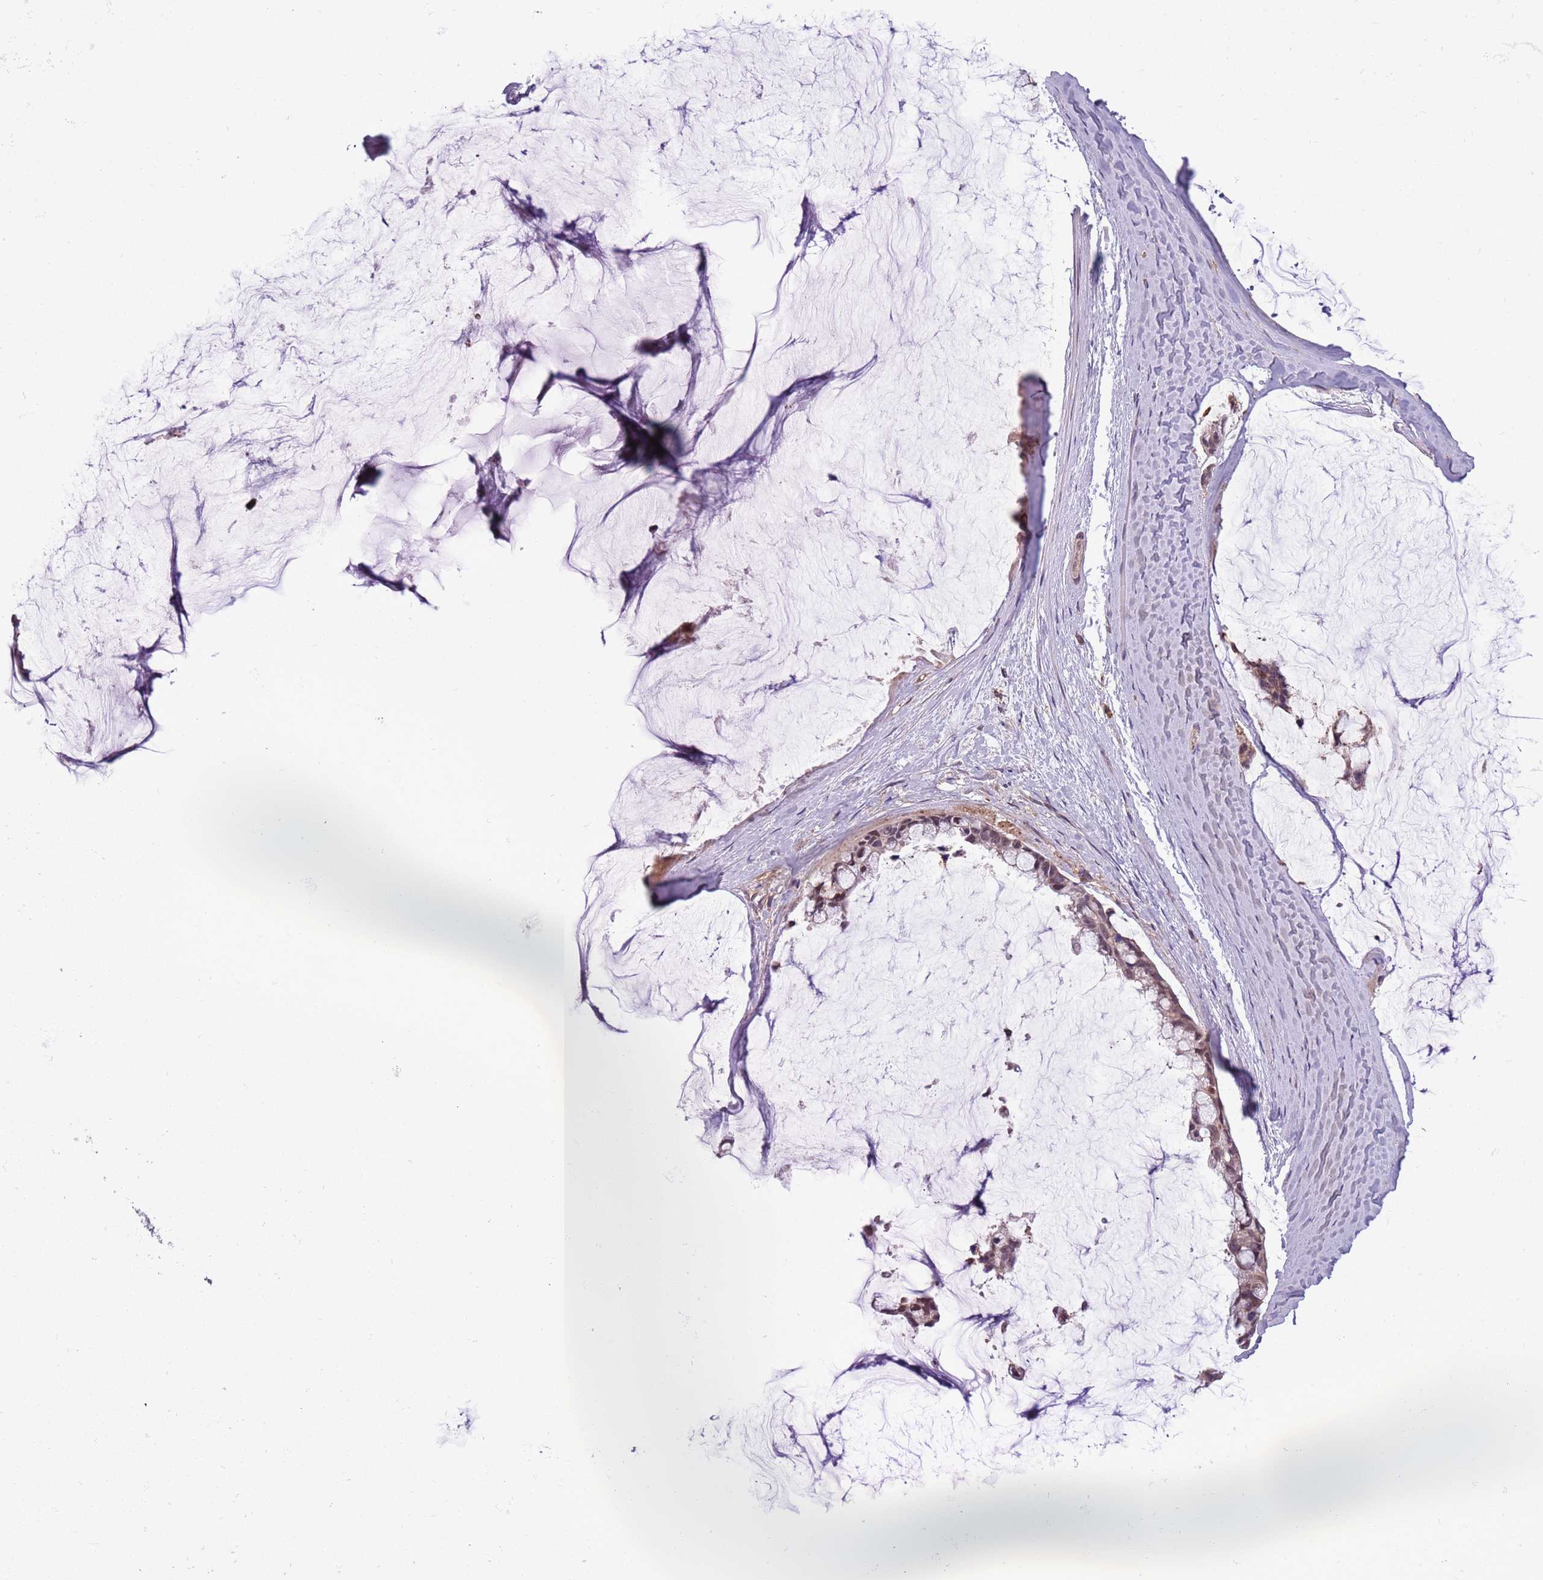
{"staining": {"intensity": "weak", "quantity": "<25%", "location": "cytoplasmic/membranous"}, "tissue": "ovarian cancer", "cell_type": "Tumor cells", "image_type": "cancer", "snomed": [{"axis": "morphology", "description": "Cystadenocarcinoma, mucinous, NOS"}, {"axis": "topography", "description": "Ovary"}], "caption": "Immunohistochemistry (IHC) photomicrograph of neoplastic tissue: human mucinous cystadenocarcinoma (ovarian) stained with DAB (3,3'-diaminobenzidine) reveals no significant protein expression in tumor cells.", "gene": "JAML", "patient": {"sex": "female", "age": 39}}